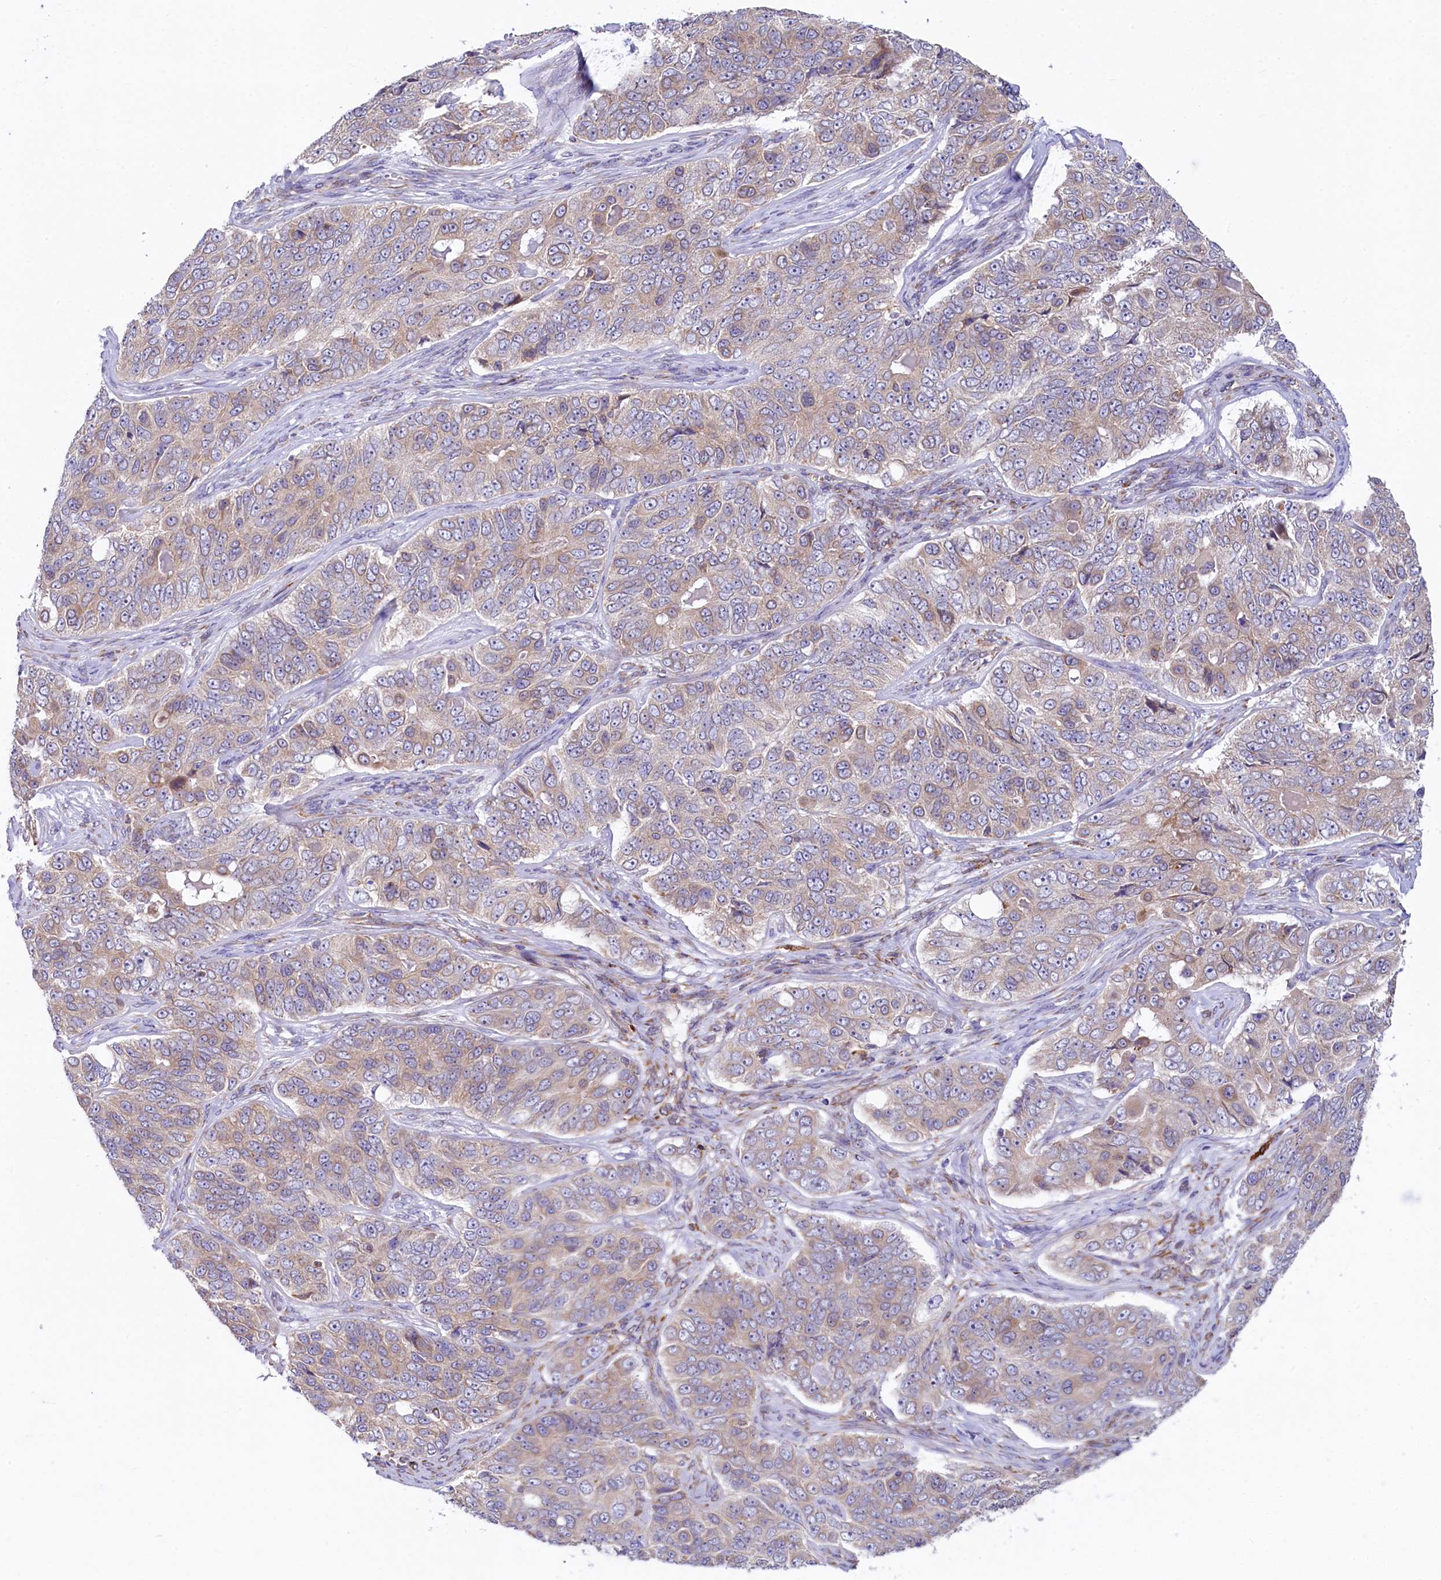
{"staining": {"intensity": "weak", "quantity": "25%-75%", "location": "cytoplasmic/membranous"}, "tissue": "ovarian cancer", "cell_type": "Tumor cells", "image_type": "cancer", "snomed": [{"axis": "morphology", "description": "Carcinoma, endometroid"}, {"axis": "topography", "description": "Ovary"}], "caption": "Endometroid carcinoma (ovarian) stained for a protein exhibits weak cytoplasmic/membranous positivity in tumor cells. (DAB IHC, brown staining for protein, blue staining for nuclei).", "gene": "CHID1", "patient": {"sex": "female", "age": 51}}